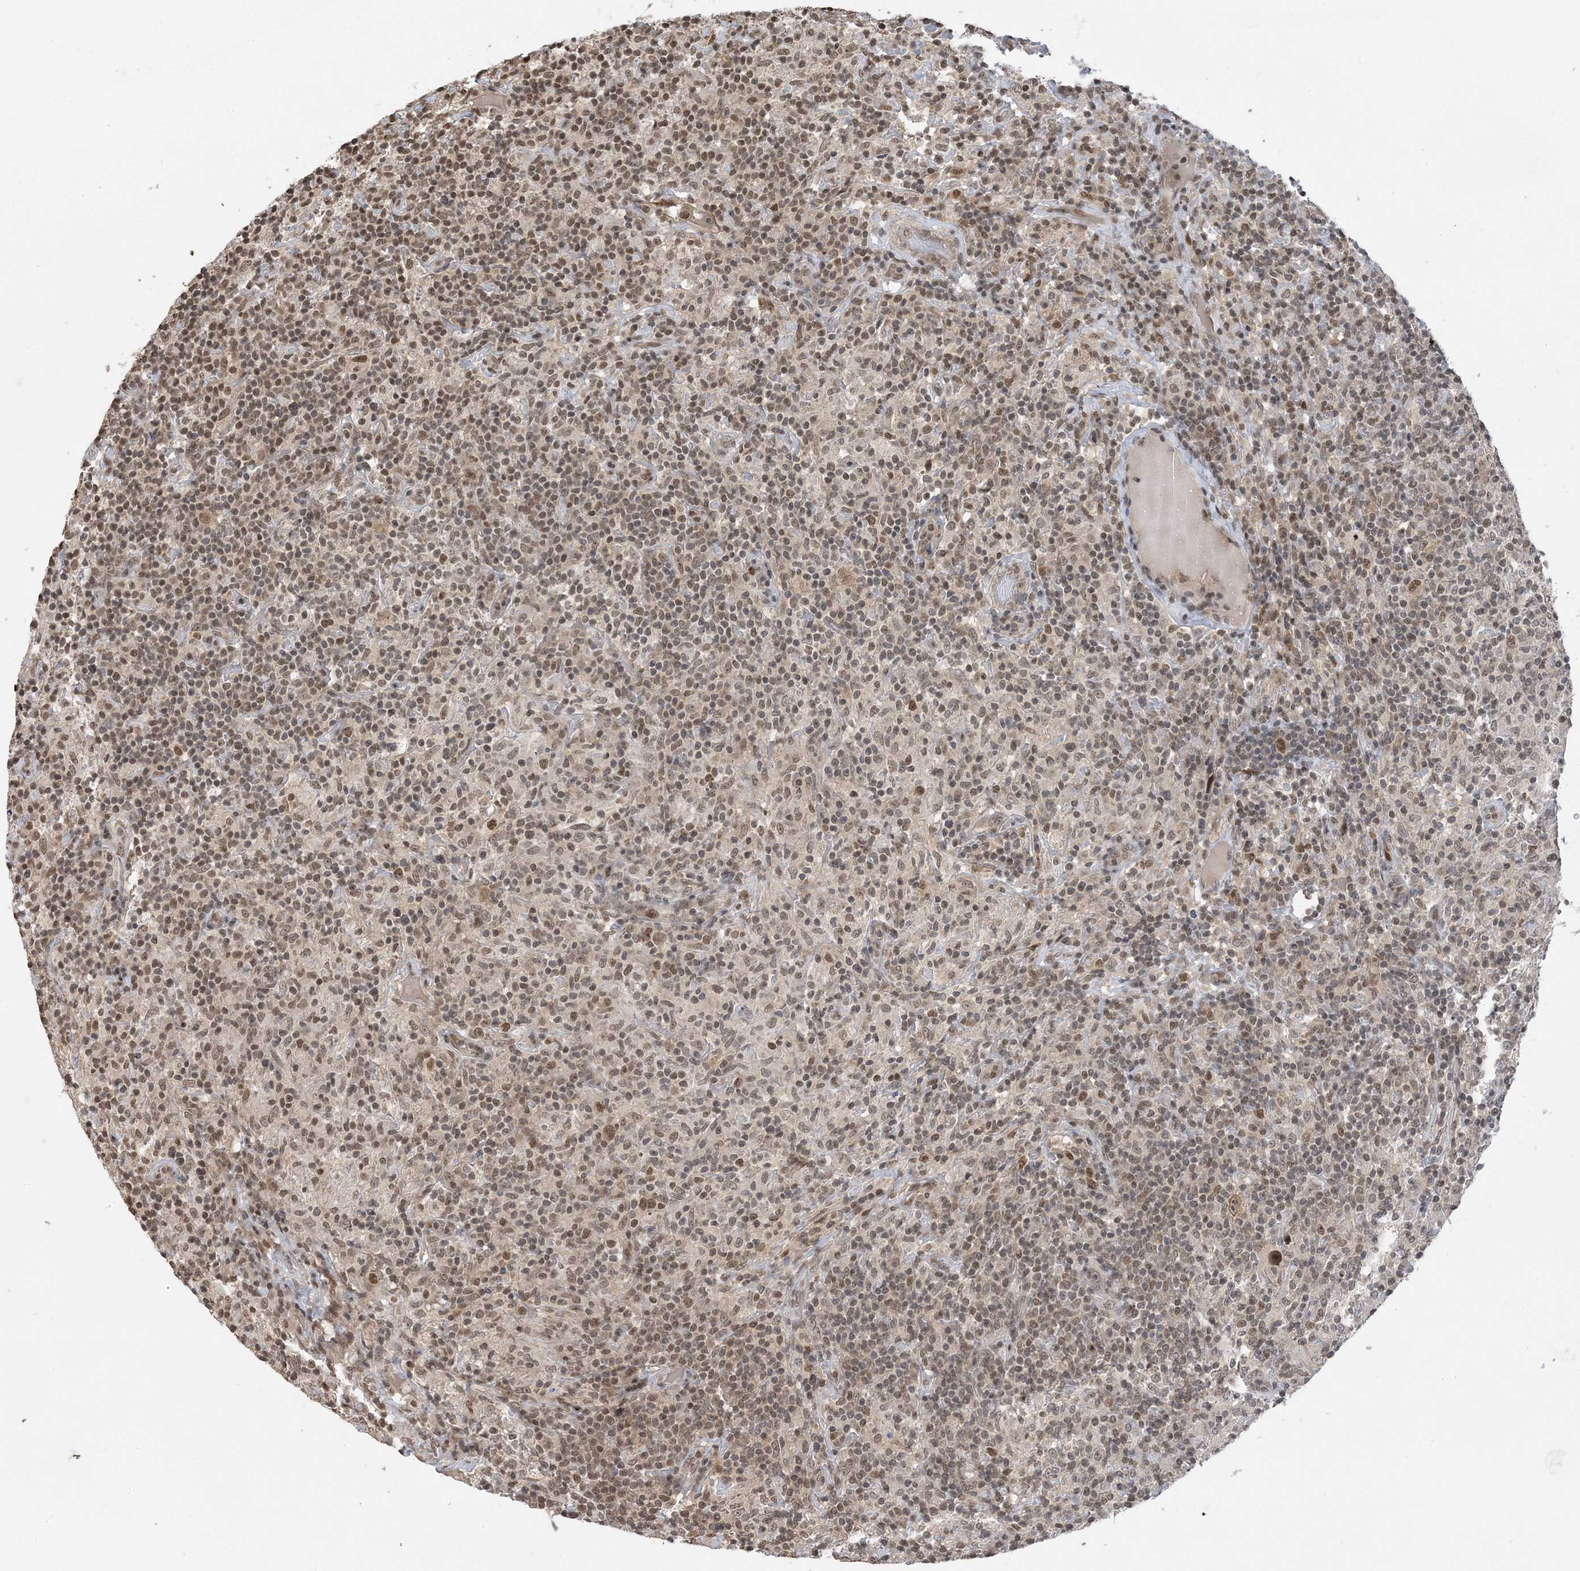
{"staining": {"intensity": "moderate", "quantity": ">75%", "location": "nuclear"}, "tissue": "lymphoma", "cell_type": "Tumor cells", "image_type": "cancer", "snomed": [{"axis": "morphology", "description": "Hodgkin's disease, NOS"}, {"axis": "topography", "description": "Lymph node"}], "caption": "Immunohistochemistry (DAB (3,3'-diaminobenzidine)) staining of Hodgkin's disease exhibits moderate nuclear protein positivity in approximately >75% of tumor cells. Immunohistochemistry (ihc) stains the protein of interest in brown and the nuclei are stained blue.", "gene": "ACYP2", "patient": {"sex": "male", "age": 70}}